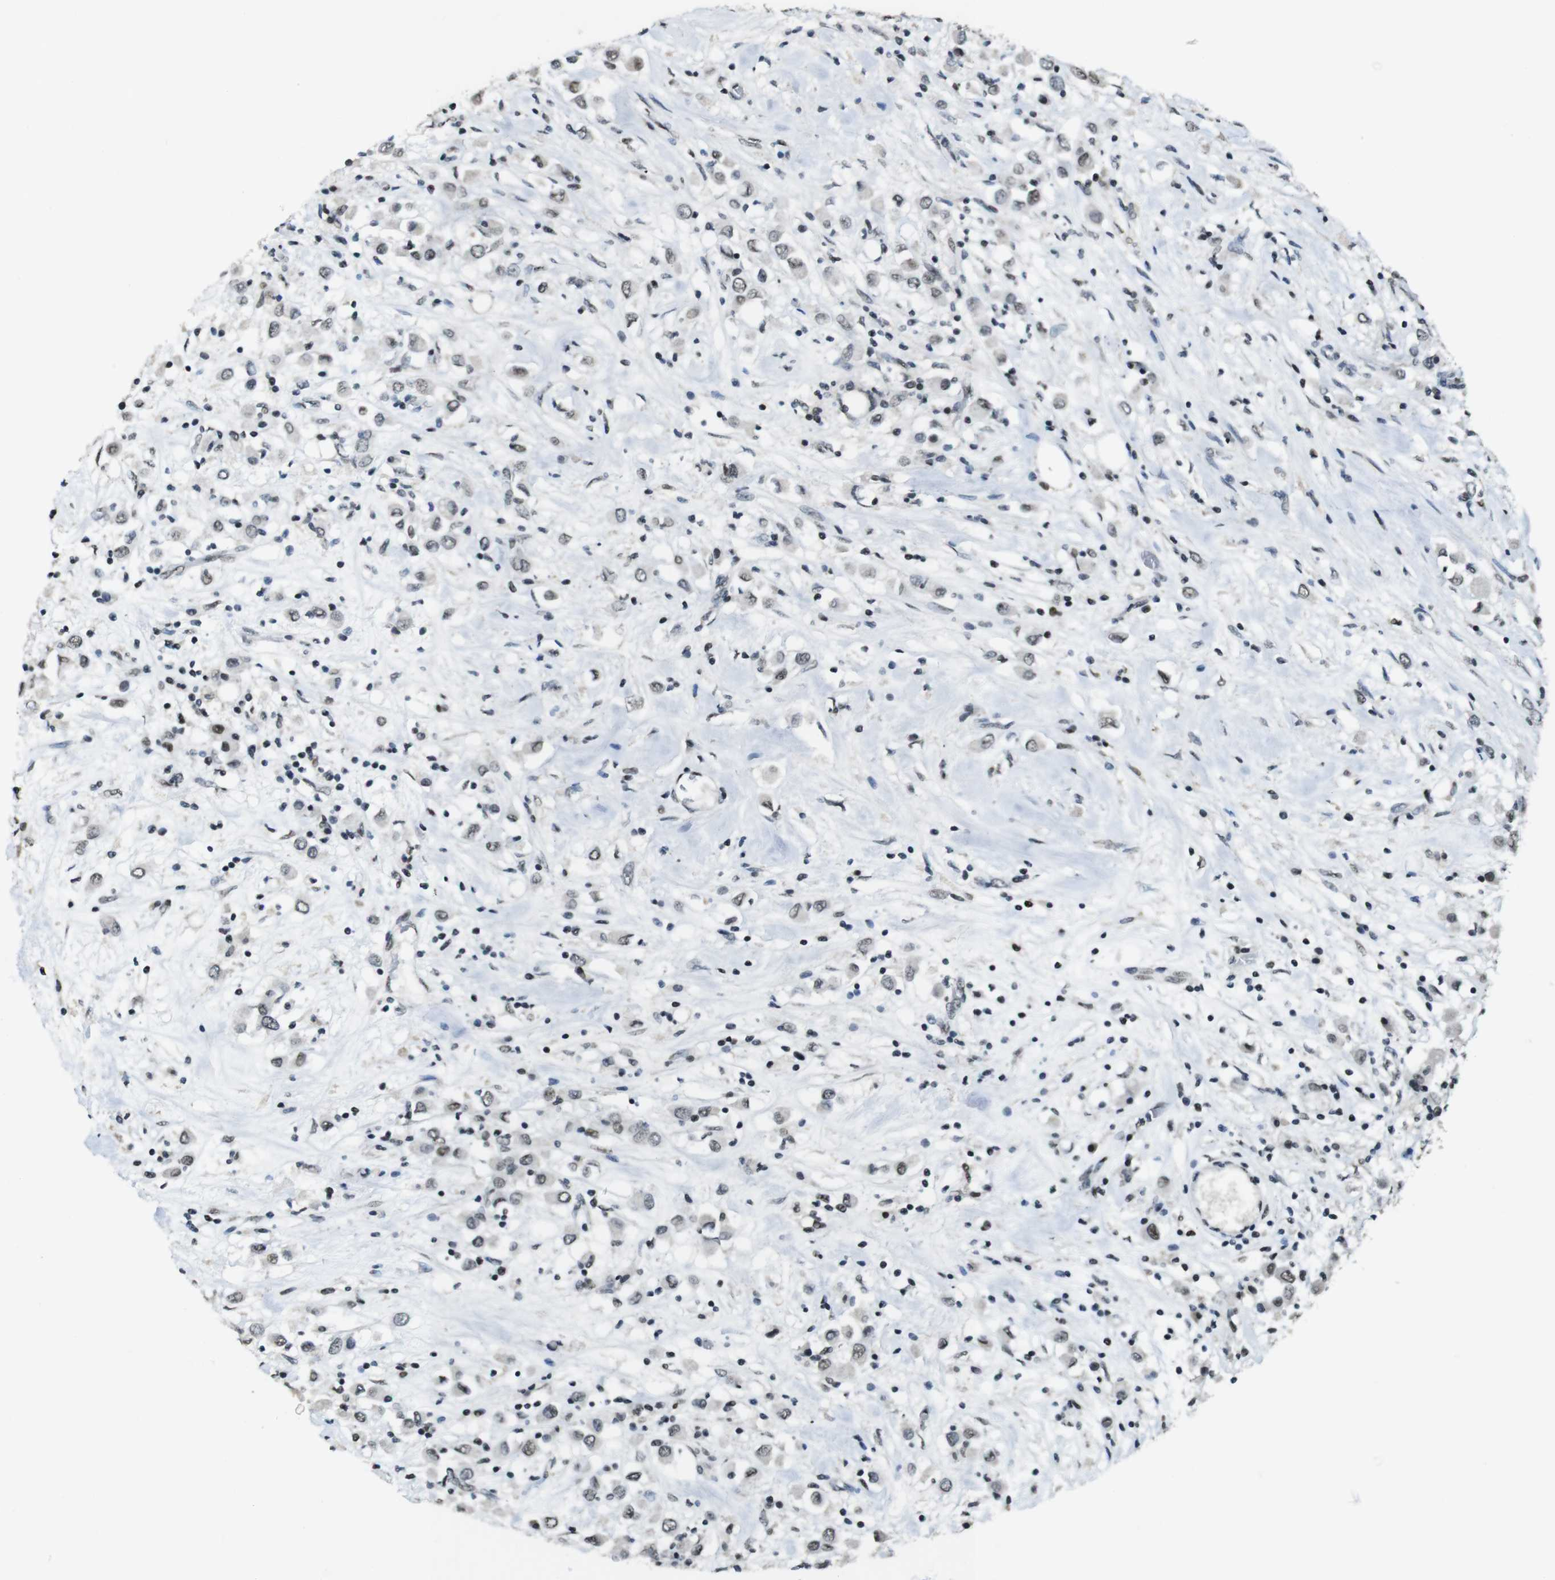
{"staining": {"intensity": "weak", "quantity": "<25%", "location": "nuclear"}, "tissue": "breast cancer", "cell_type": "Tumor cells", "image_type": "cancer", "snomed": [{"axis": "morphology", "description": "Duct carcinoma"}, {"axis": "topography", "description": "Breast"}], "caption": "IHC image of invasive ductal carcinoma (breast) stained for a protein (brown), which exhibits no expression in tumor cells. The staining was performed using DAB to visualize the protein expression in brown, while the nuclei were stained in blue with hematoxylin (Magnification: 20x).", "gene": "CSNK2B", "patient": {"sex": "female", "age": 61}}